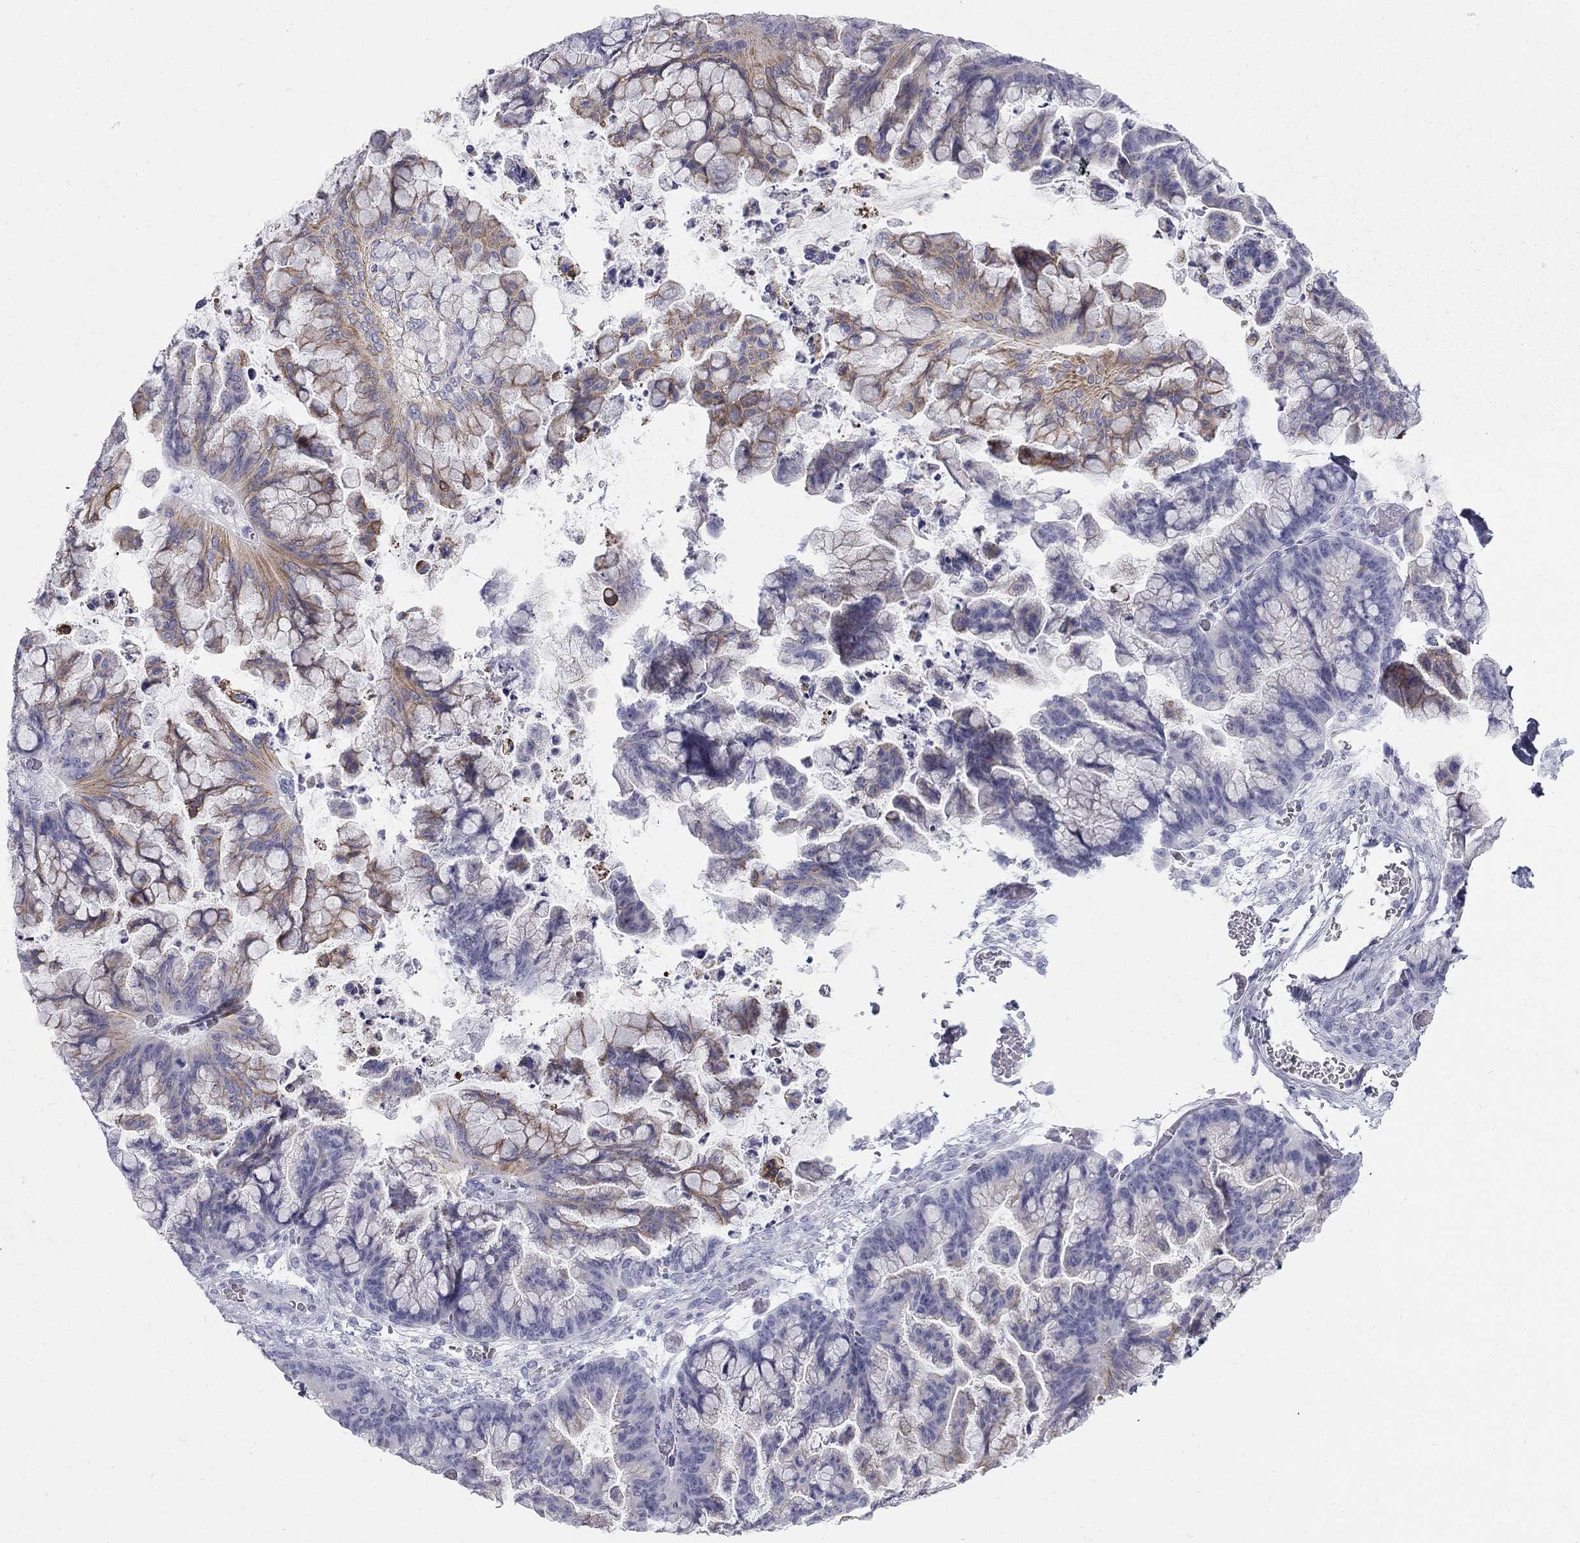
{"staining": {"intensity": "moderate", "quantity": "25%-75%", "location": "cytoplasmic/membranous"}, "tissue": "ovarian cancer", "cell_type": "Tumor cells", "image_type": "cancer", "snomed": [{"axis": "morphology", "description": "Cystadenocarcinoma, mucinous, NOS"}, {"axis": "topography", "description": "Ovary"}], "caption": "Immunohistochemistry (DAB) staining of mucinous cystadenocarcinoma (ovarian) exhibits moderate cytoplasmic/membranous protein expression in approximately 25%-75% of tumor cells.", "gene": "SULT2B1", "patient": {"sex": "female", "age": 67}}